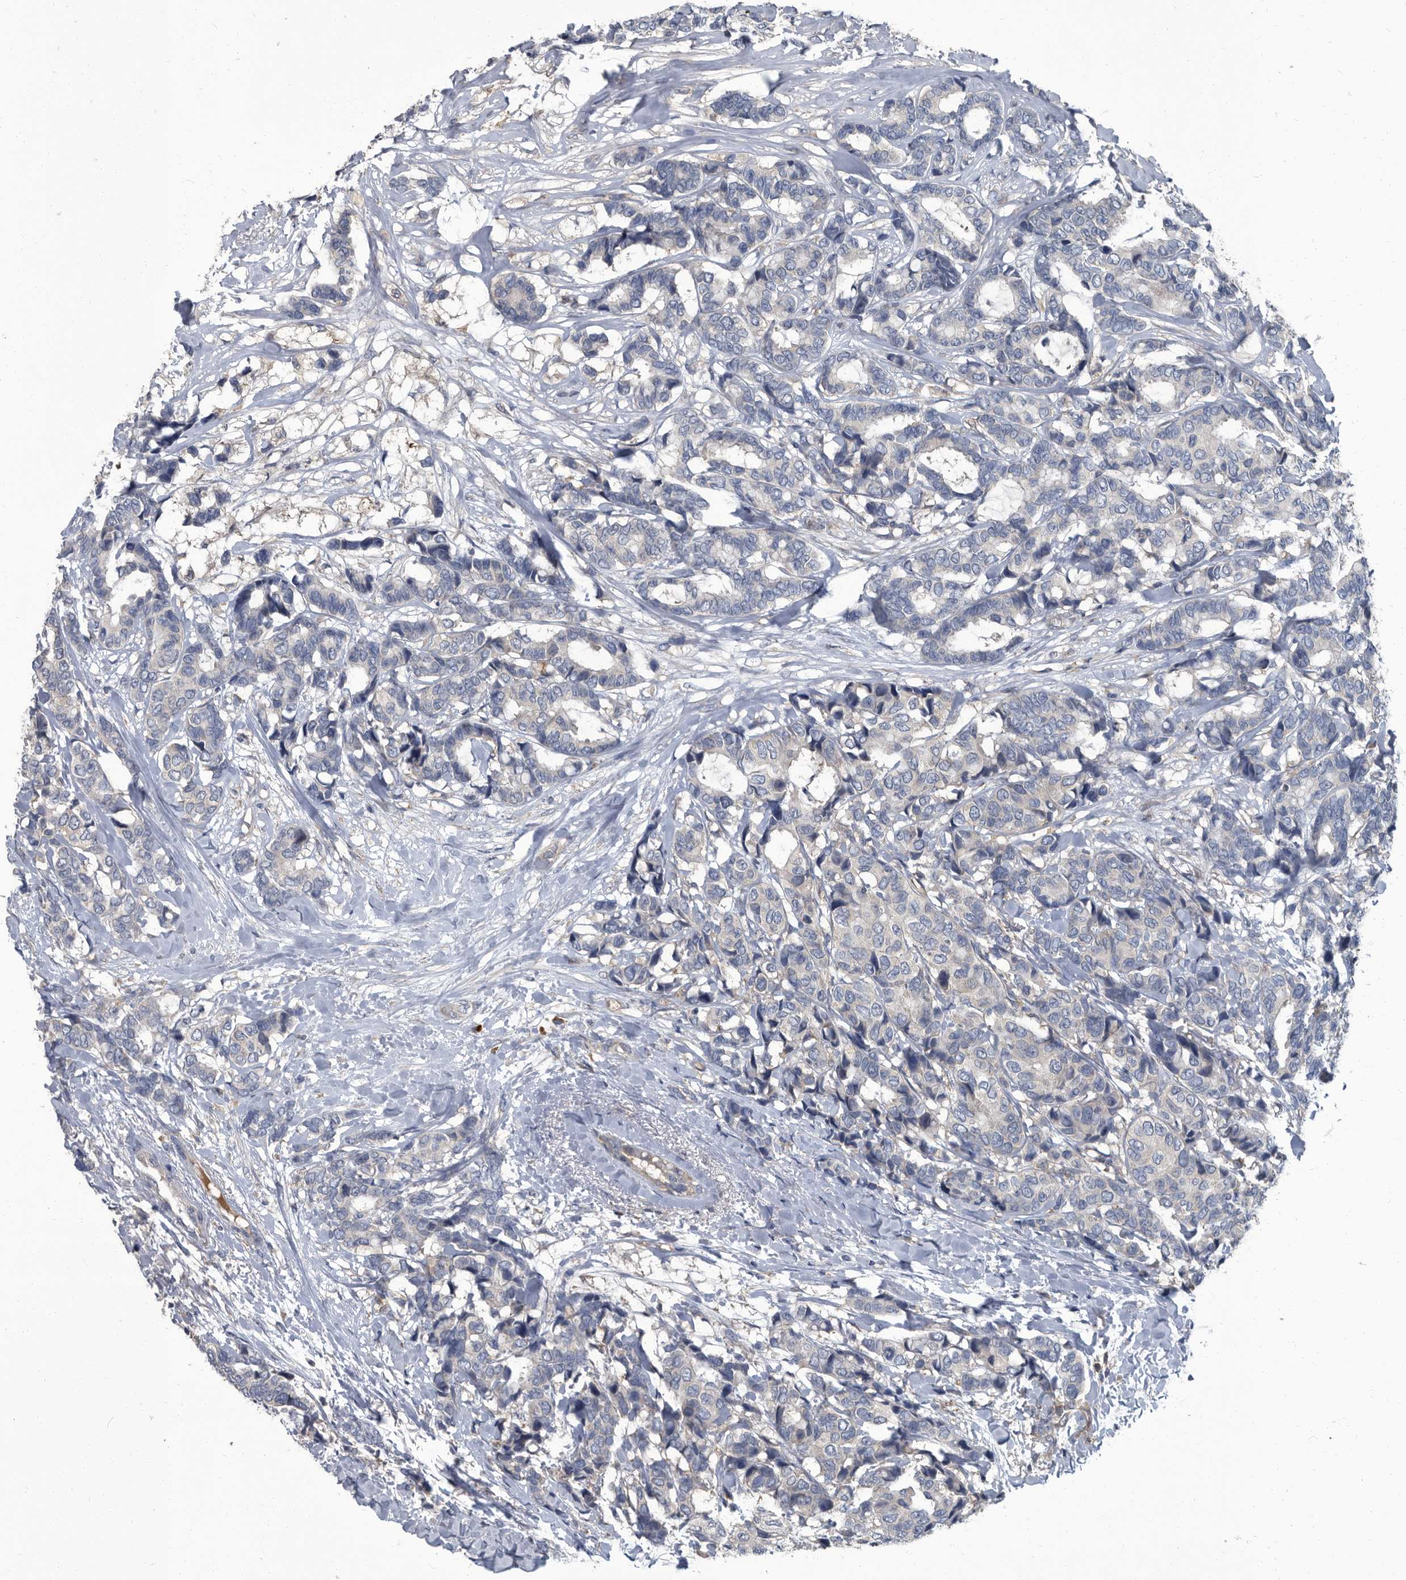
{"staining": {"intensity": "negative", "quantity": "none", "location": "none"}, "tissue": "breast cancer", "cell_type": "Tumor cells", "image_type": "cancer", "snomed": [{"axis": "morphology", "description": "Duct carcinoma"}, {"axis": "topography", "description": "Breast"}], "caption": "A micrograph of human breast intraductal carcinoma is negative for staining in tumor cells. (DAB IHC with hematoxylin counter stain).", "gene": "CDV3", "patient": {"sex": "female", "age": 87}}